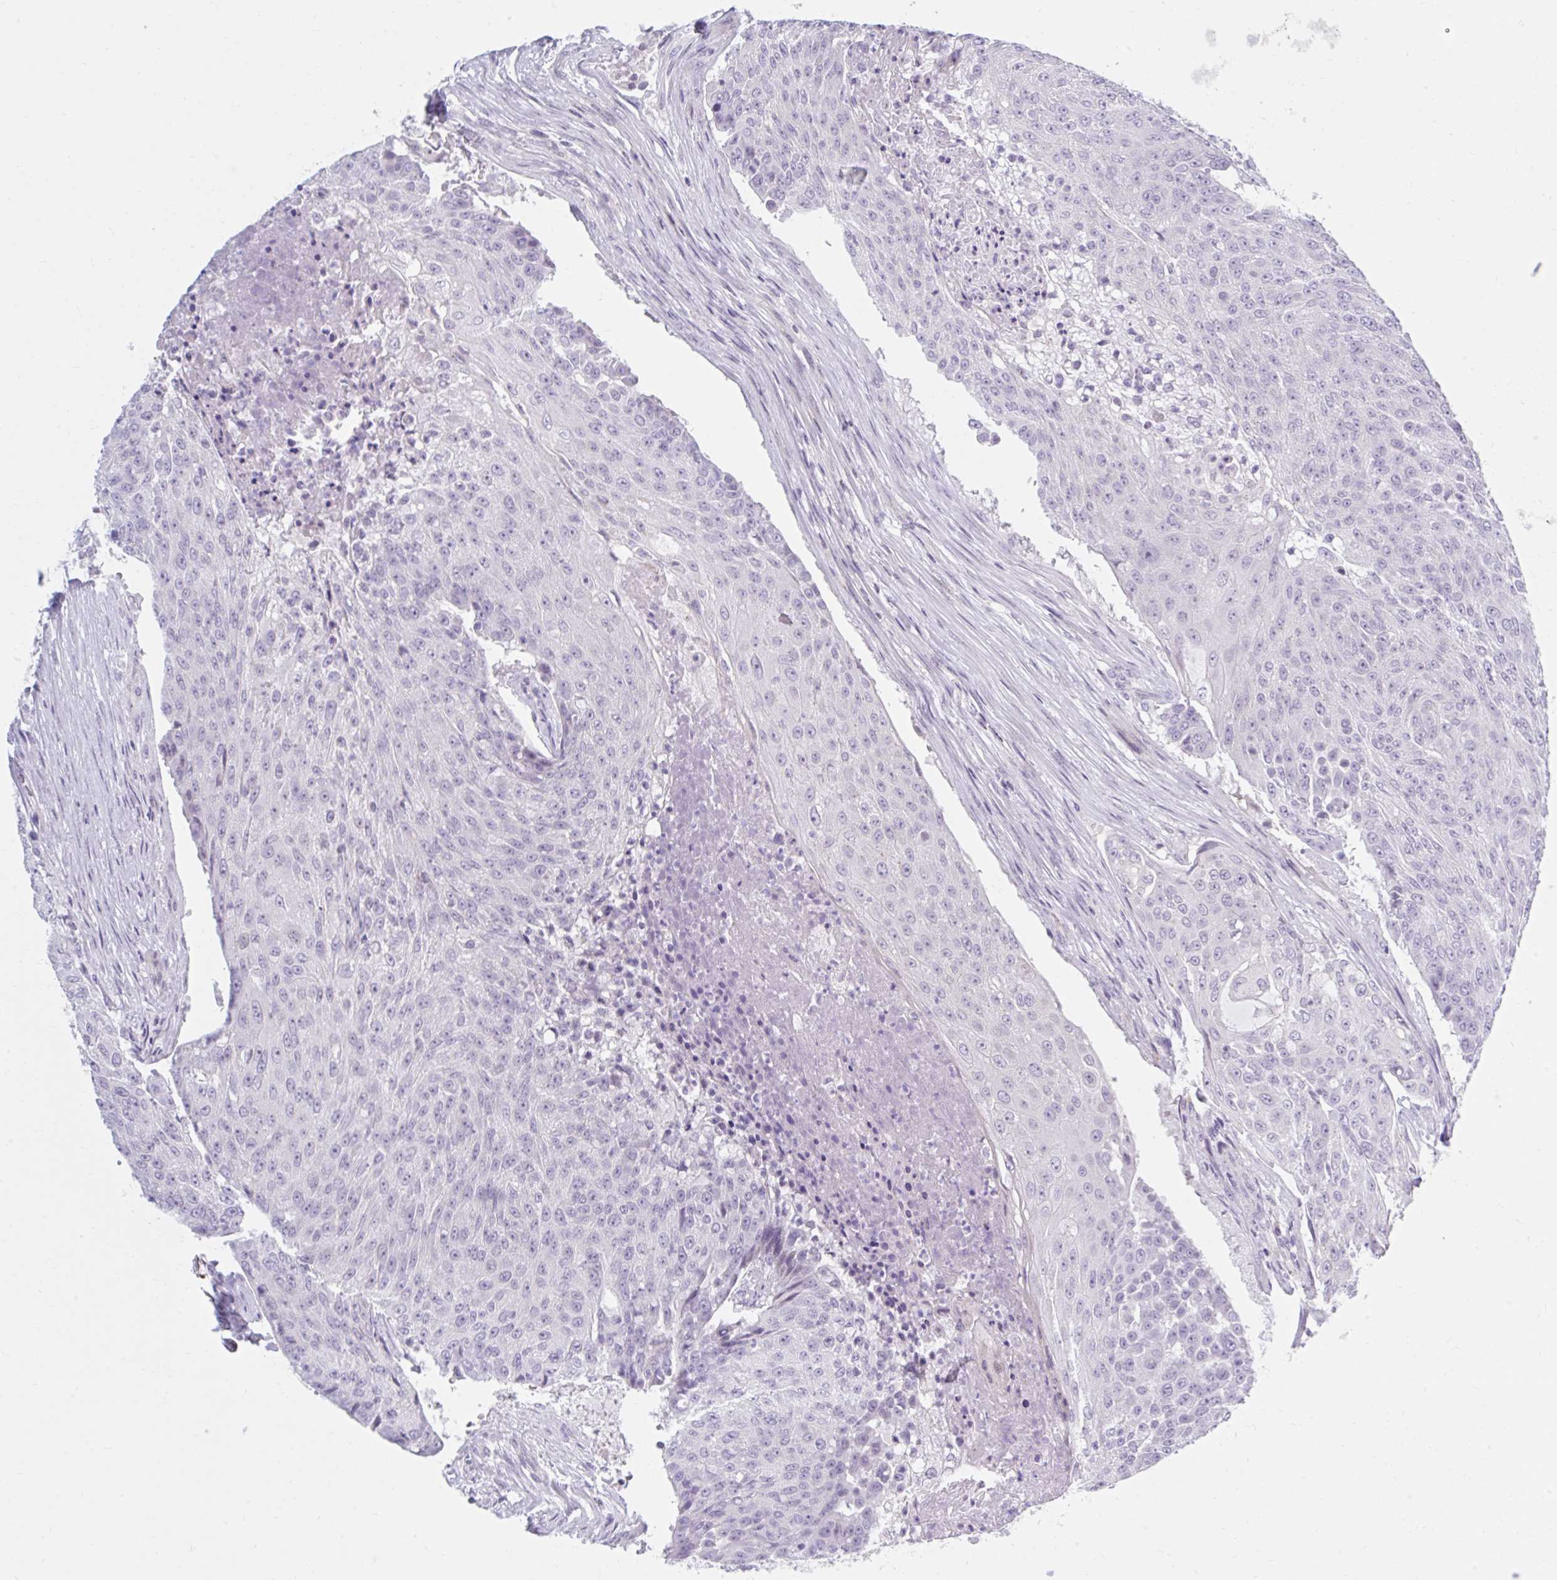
{"staining": {"intensity": "negative", "quantity": "none", "location": "none"}, "tissue": "urothelial cancer", "cell_type": "Tumor cells", "image_type": "cancer", "snomed": [{"axis": "morphology", "description": "Urothelial carcinoma, High grade"}, {"axis": "topography", "description": "Urinary bladder"}], "caption": "The micrograph displays no staining of tumor cells in urothelial carcinoma (high-grade).", "gene": "FAM153A", "patient": {"sex": "female", "age": 63}}